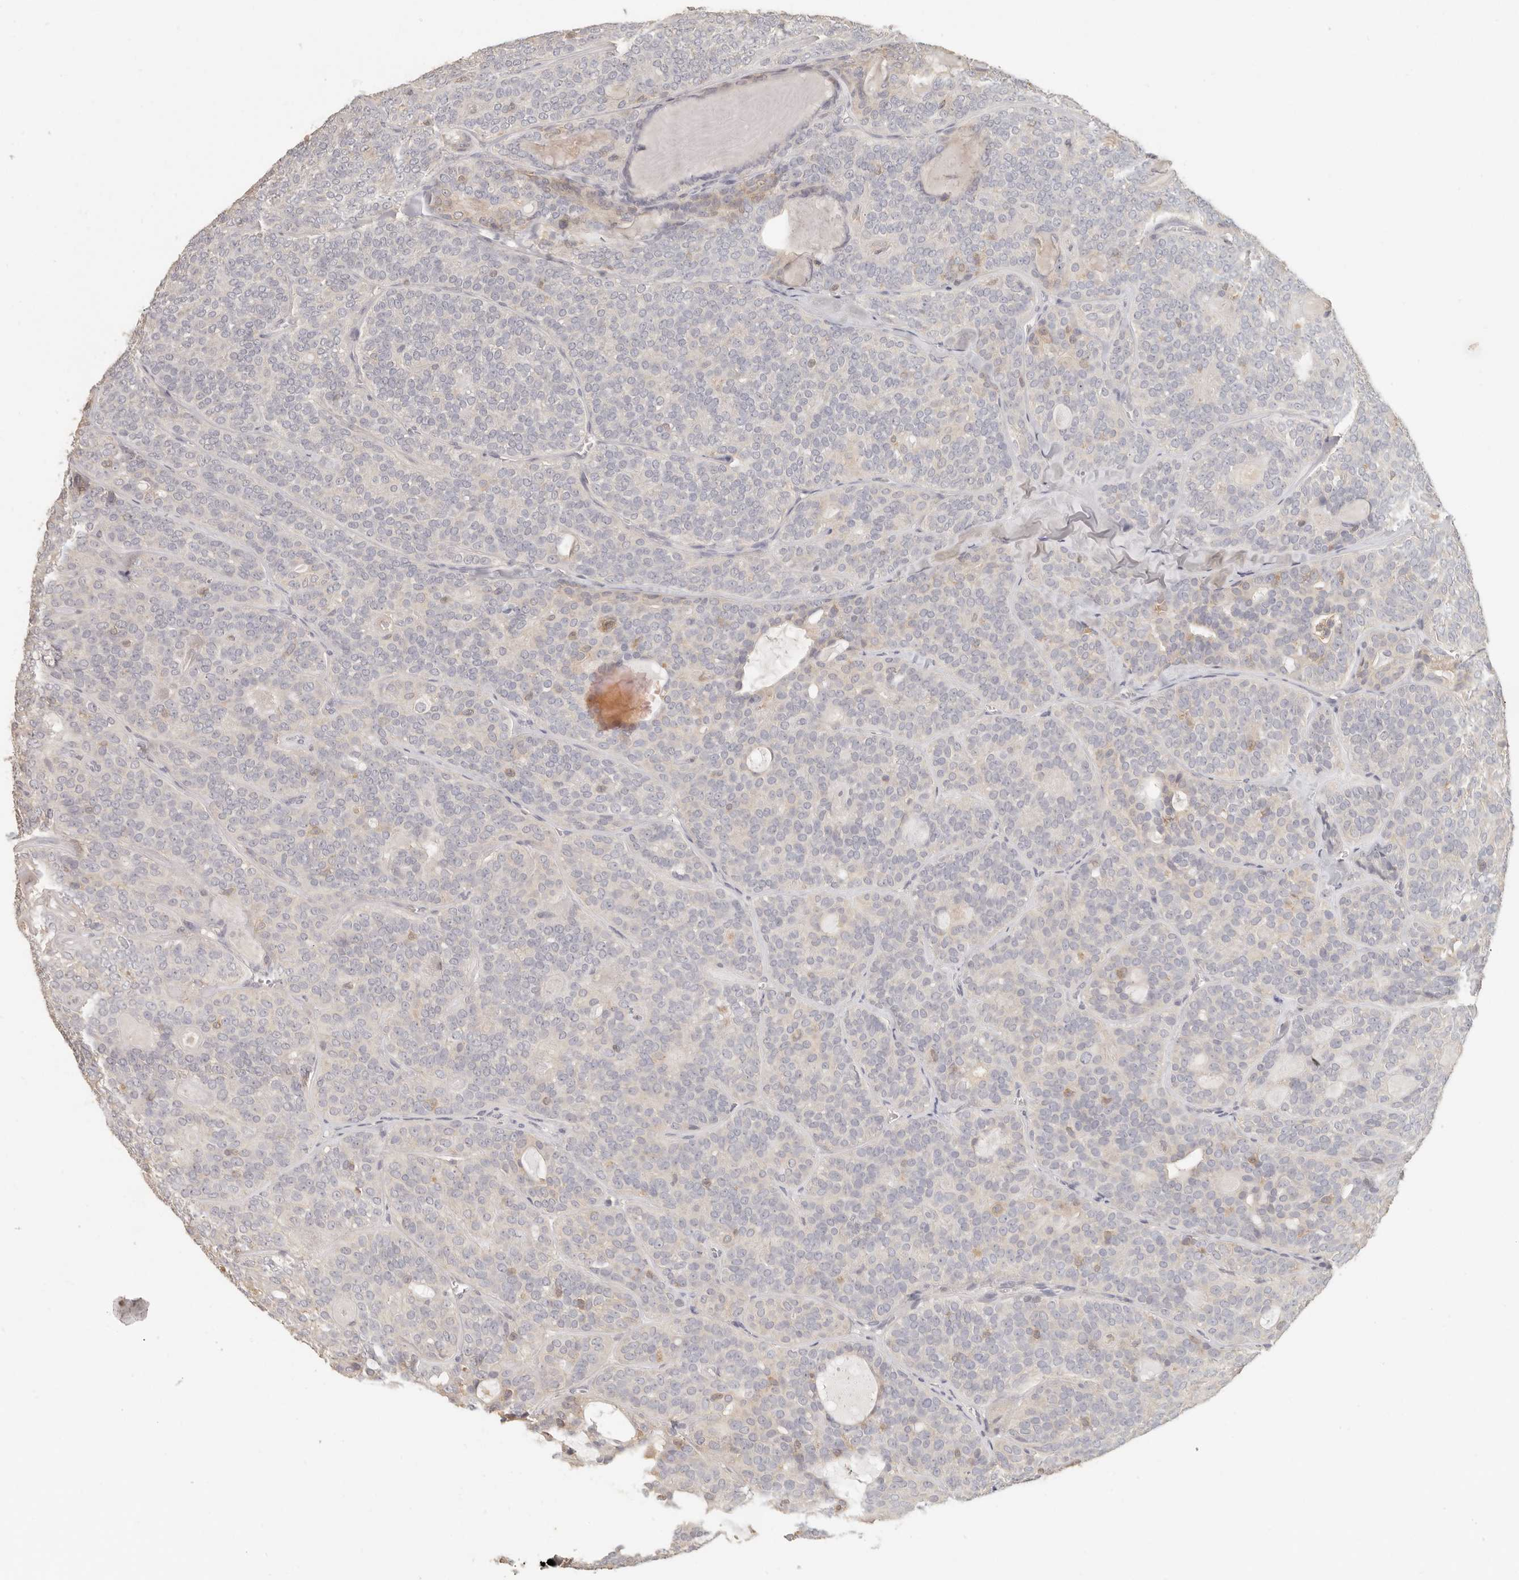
{"staining": {"intensity": "negative", "quantity": "none", "location": "none"}, "tissue": "head and neck cancer", "cell_type": "Tumor cells", "image_type": "cancer", "snomed": [{"axis": "morphology", "description": "Adenocarcinoma, NOS"}, {"axis": "topography", "description": "Head-Neck"}], "caption": "DAB immunohistochemical staining of human head and neck adenocarcinoma shows no significant expression in tumor cells.", "gene": "CSK", "patient": {"sex": "male", "age": 66}}